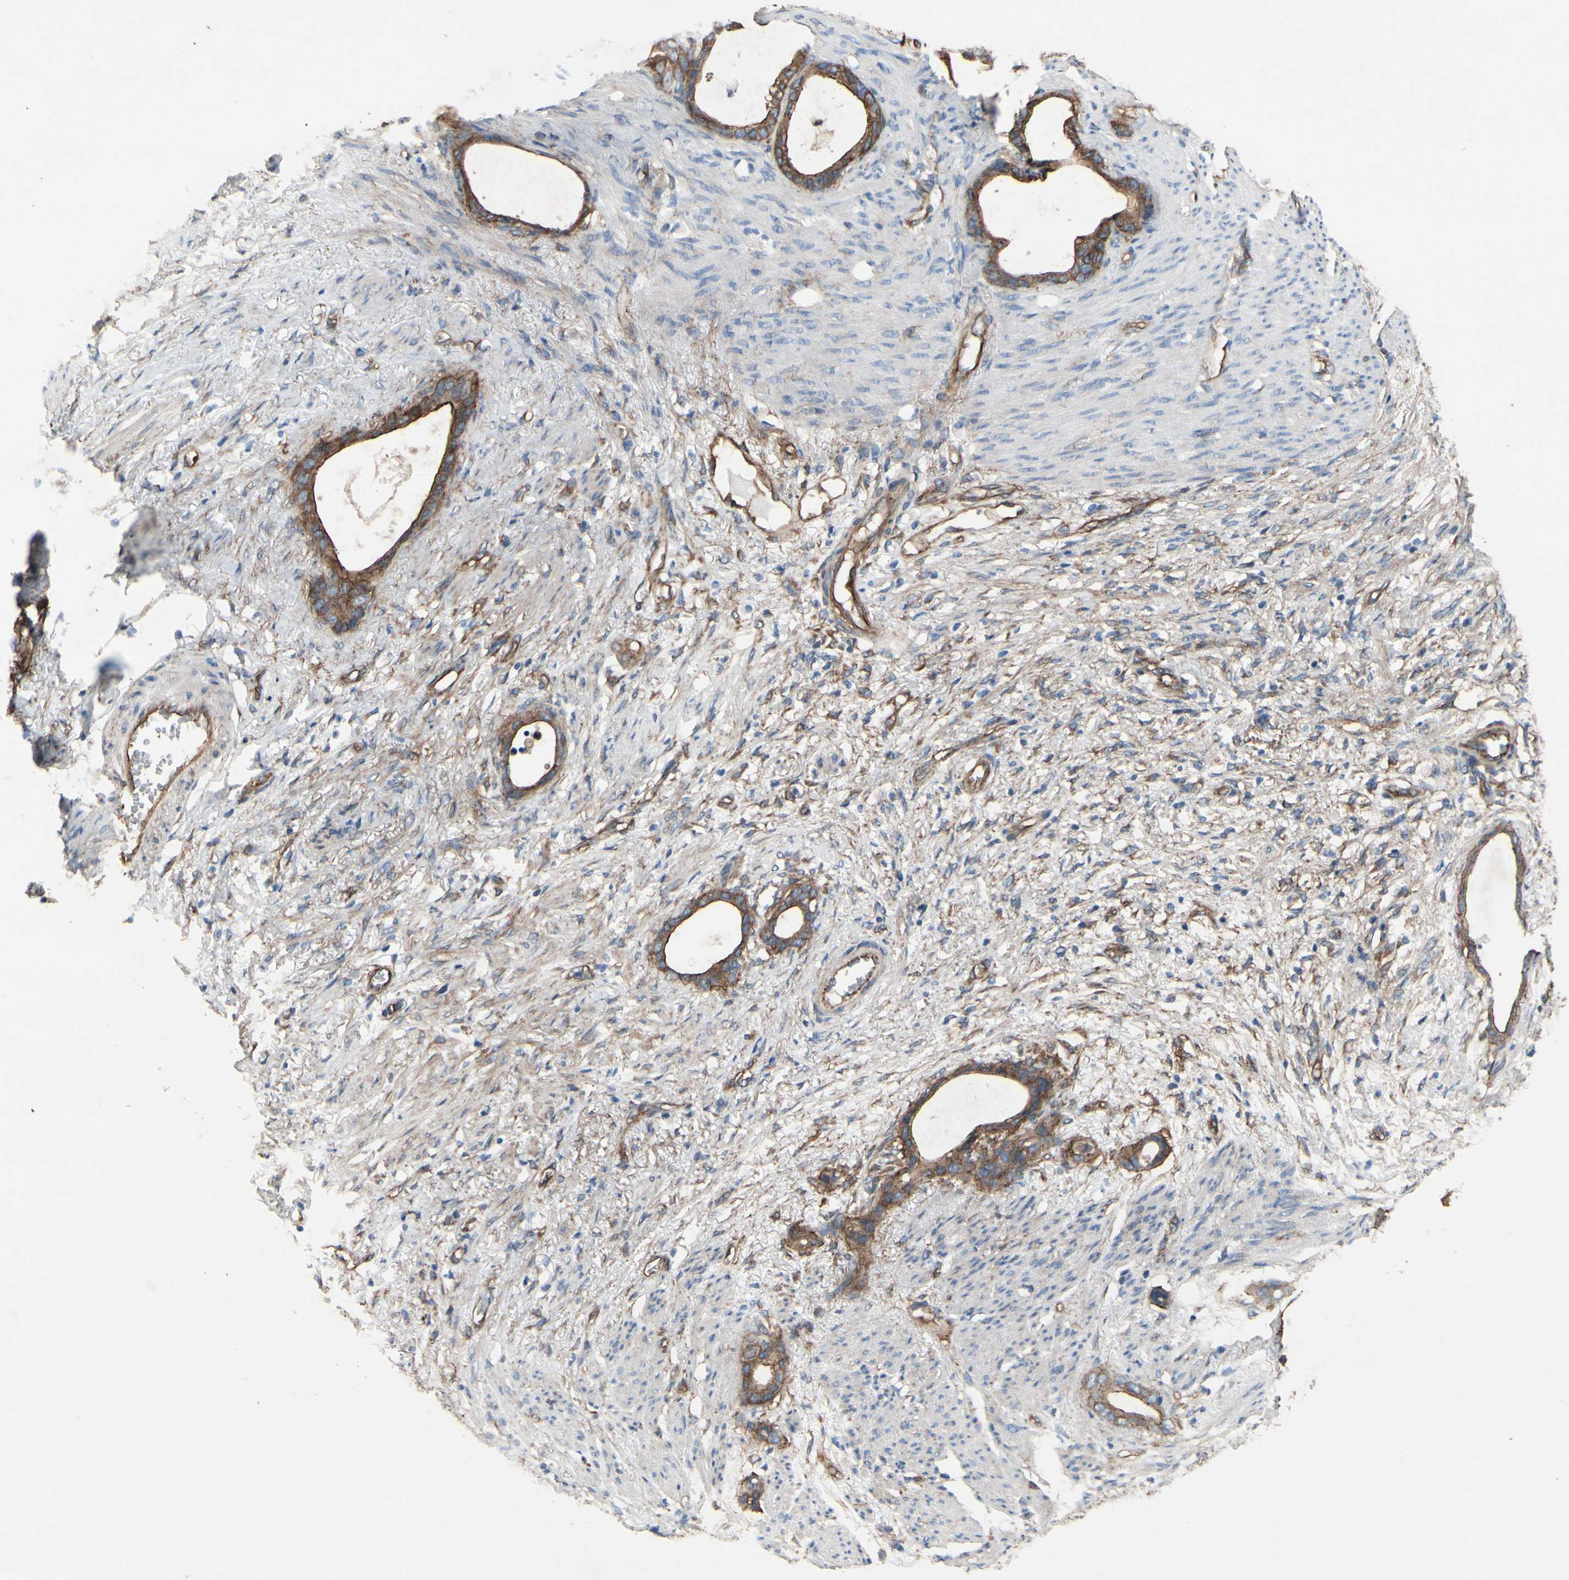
{"staining": {"intensity": "moderate", "quantity": ">75%", "location": "cytoplasmic/membranous"}, "tissue": "stomach cancer", "cell_type": "Tumor cells", "image_type": "cancer", "snomed": [{"axis": "morphology", "description": "Adenocarcinoma, NOS"}, {"axis": "topography", "description": "Stomach"}], "caption": "Approximately >75% of tumor cells in stomach cancer (adenocarcinoma) reveal moderate cytoplasmic/membranous protein positivity as visualized by brown immunohistochemical staining.", "gene": "CTTNBP2", "patient": {"sex": "female", "age": 75}}